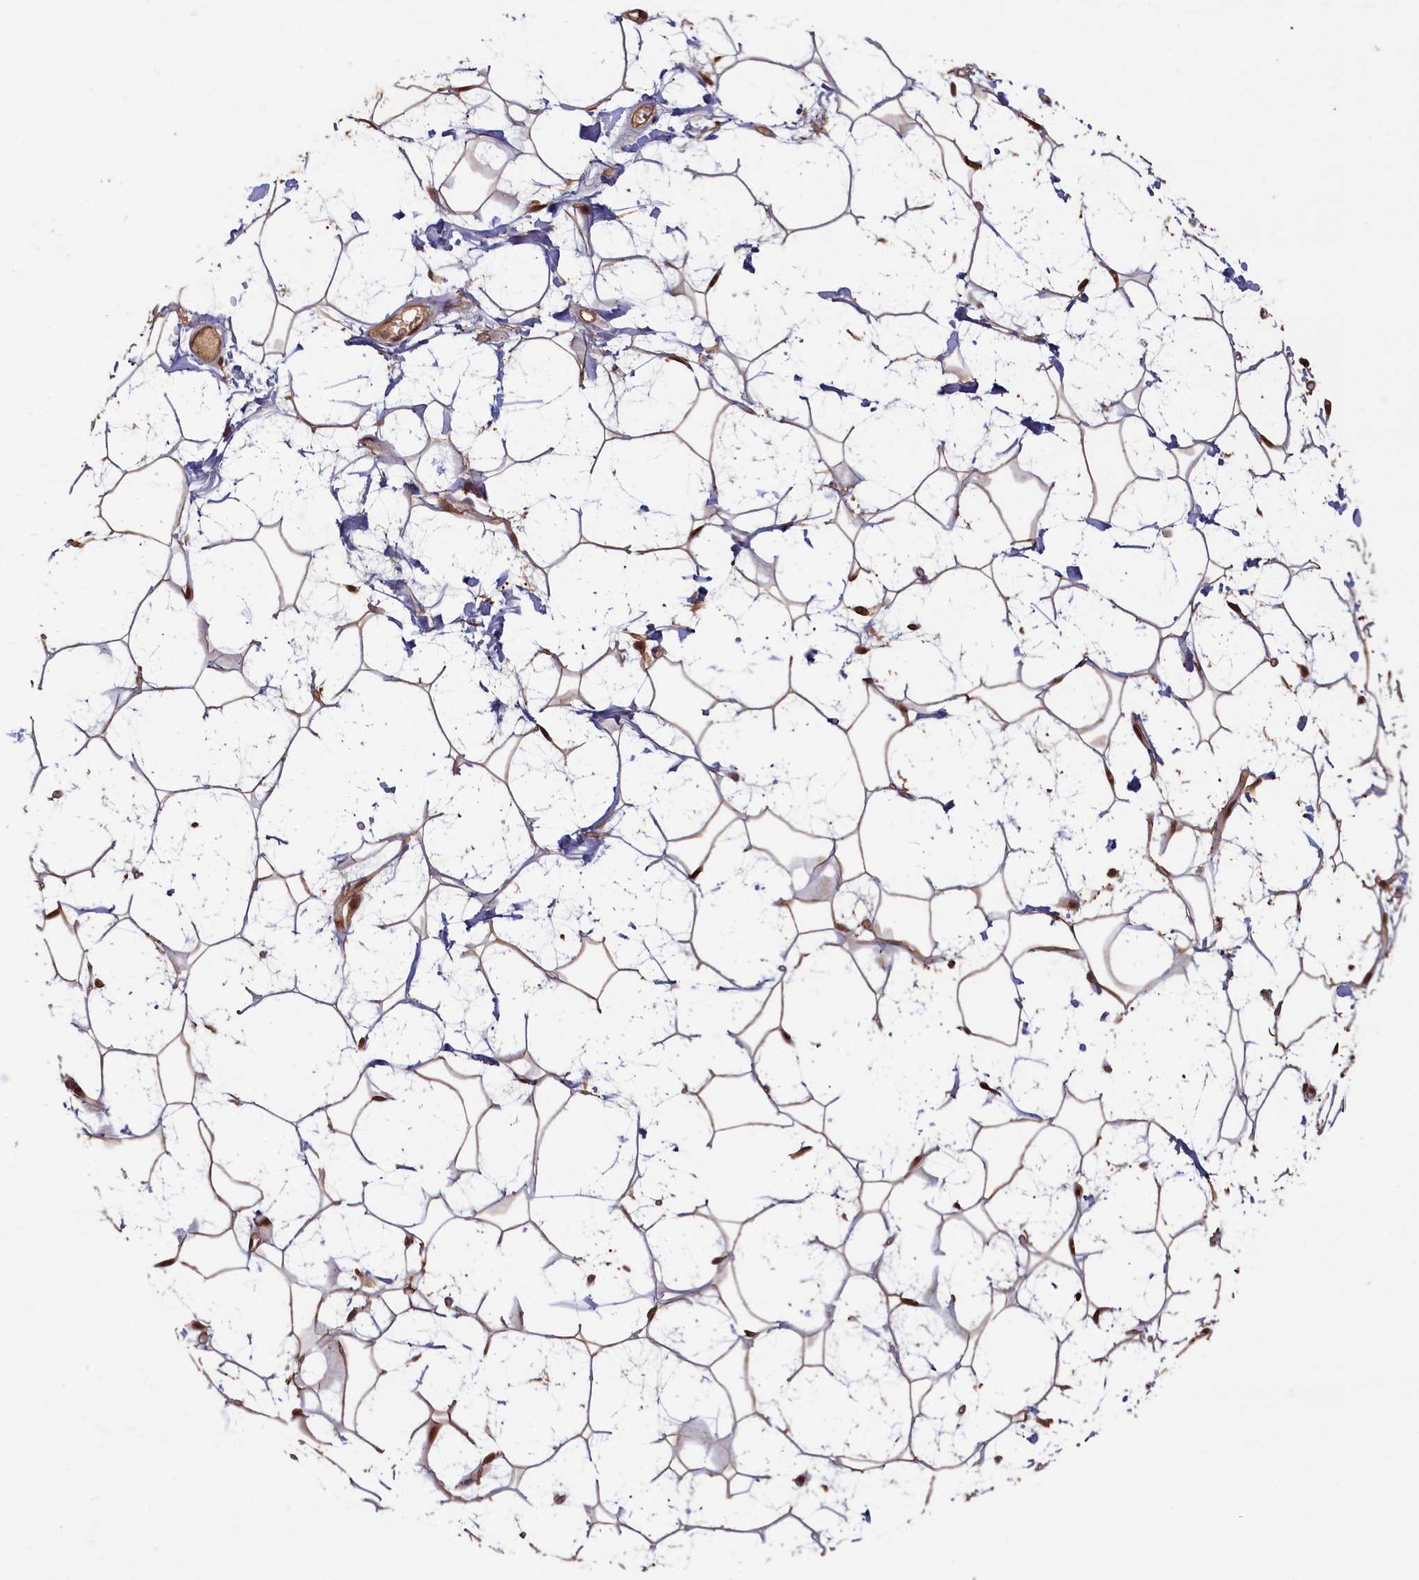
{"staining": {"intensity": "moderate", "quantity": ">75%", "location": "cytoplasmic/membranous,nuclear"}, "tissue": "adipose tissue", "cell_type": "Adipocytes", "image_type": "normal", "snomed": [{"axis": "morphology", "description": "Normal tissue, NOS"}, {"axis": "topography", "description": "Breast"}], "caption": "A high-resolution photomicrograph shows immunohistochemistry (IHC) staining of benign adipose tissue, which displays moderate cytoplasmic/membranous,nuclear expression in approximately >75% of adipocytes.", "gene": "HIF3A", "patient": {"sex": "female", "age": 26}}